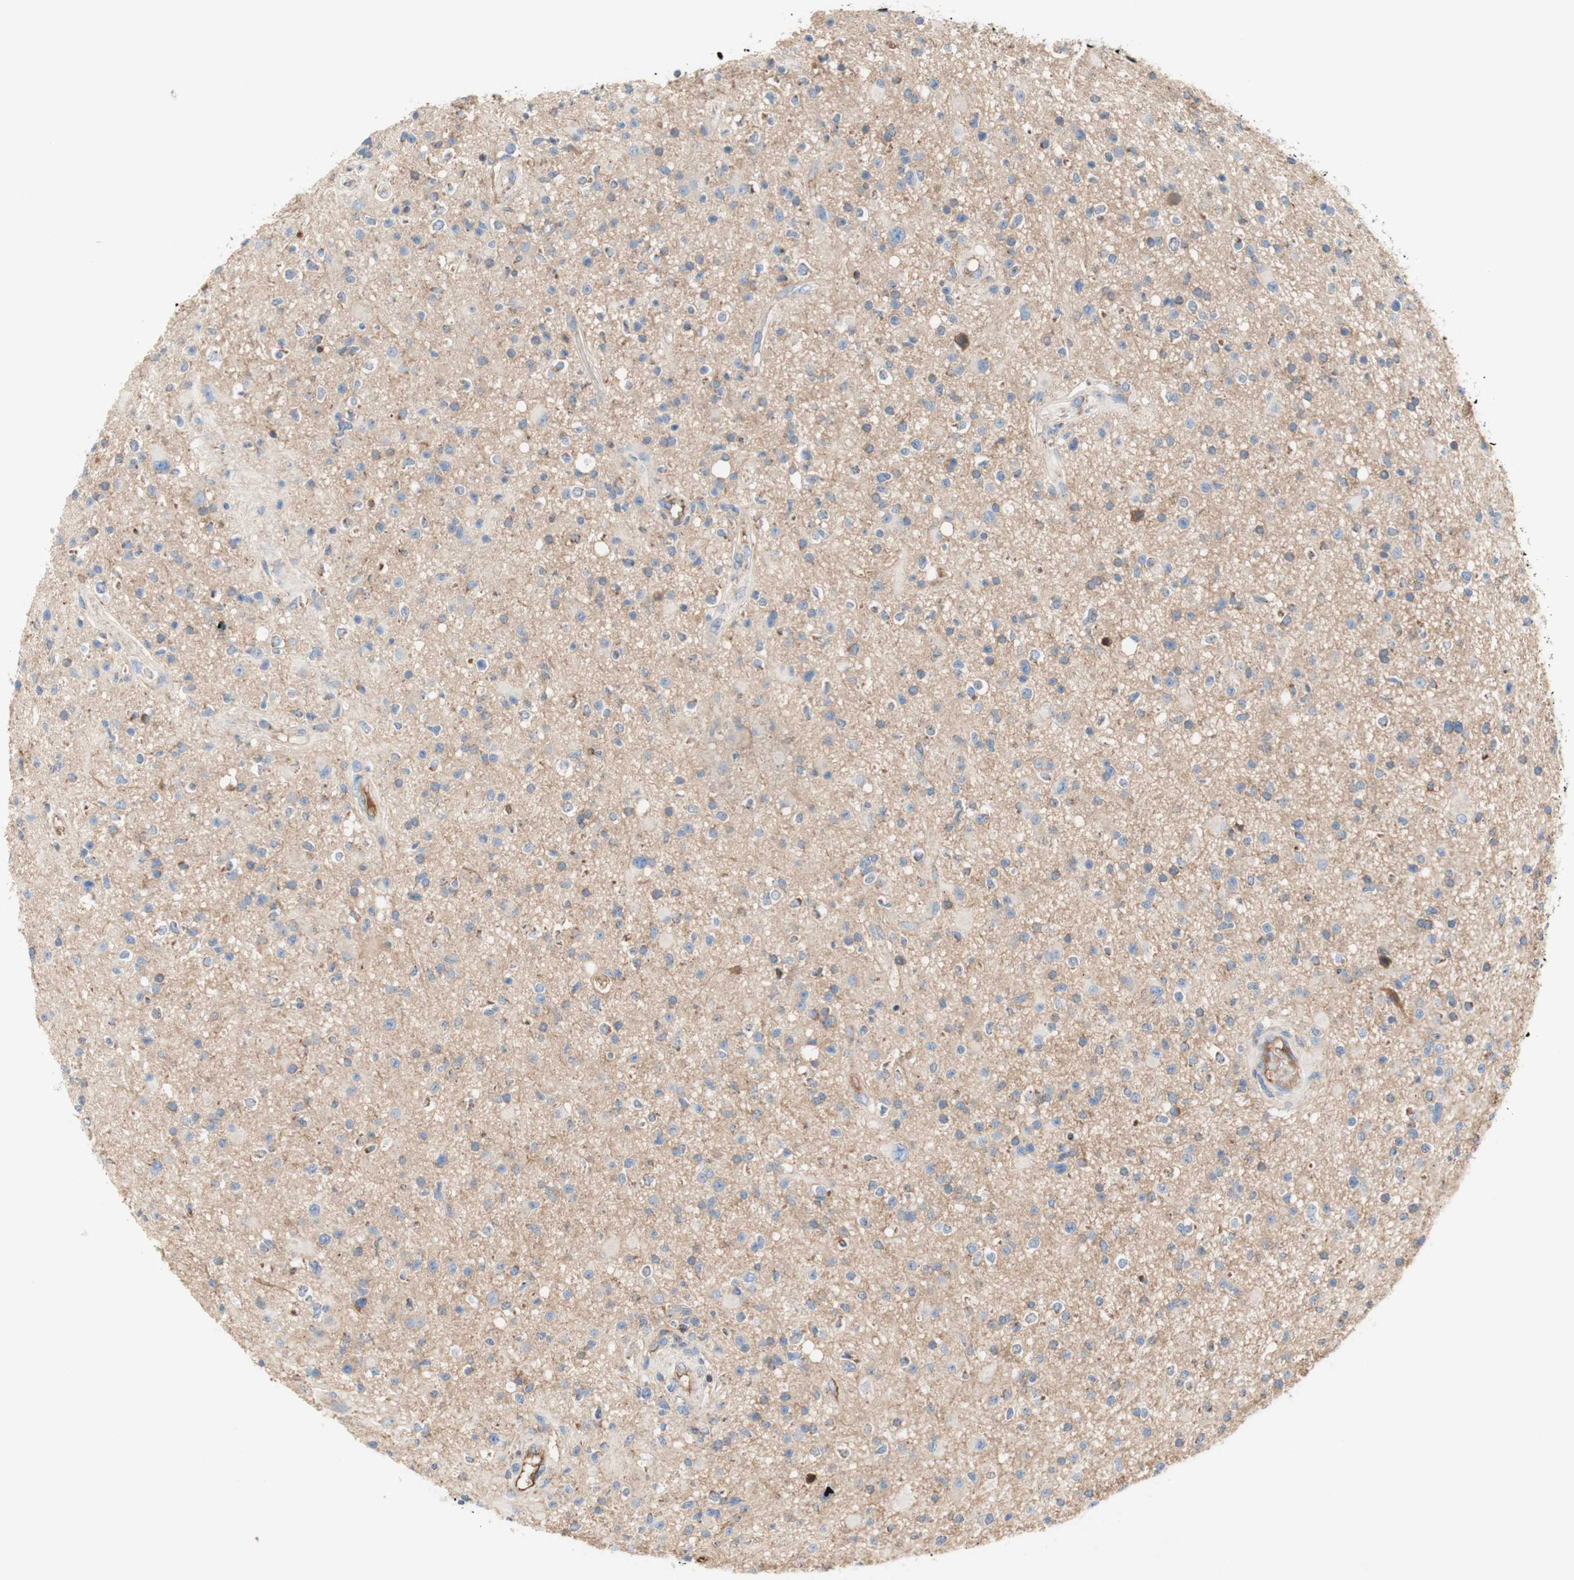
{"staining": {"intensity": "moderate", "quantity": "<25%", "location": "cytoplasmic/membranous"}, "tissue": "glioma", "cell_type": "Tumor cells", "image_type": "cancer", "snomed": [{"axis": "morphology", "description": "Glioma, malignant, High grade"}, {"axis": "topography", "description": "Brain"}], "caption": "Glioma stained for a protein (brown) exhibits moderate cytoplasmic/membranous positive staining in about <25% of tumor cells.", "gene": "SDHB", "patient": {"sex": "male", "age": 33}}